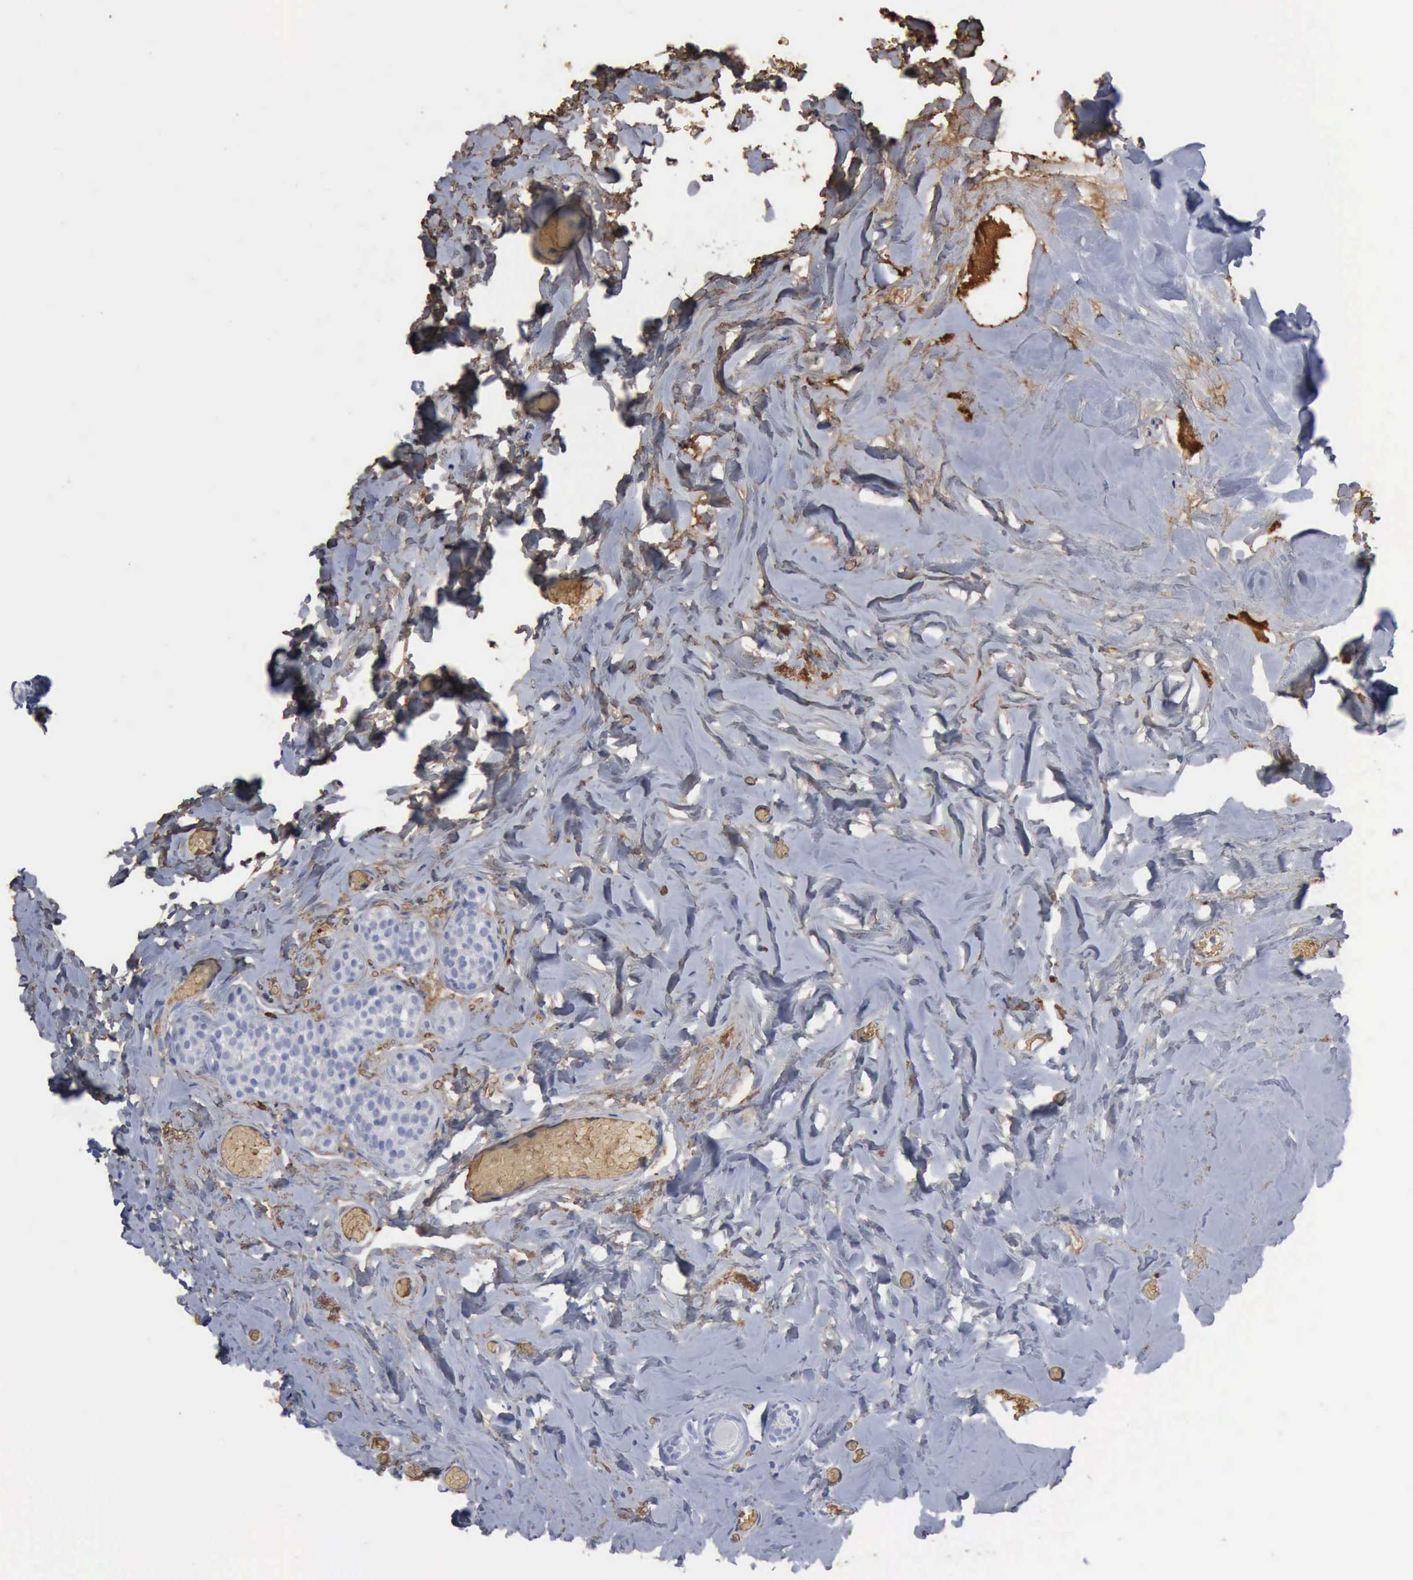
{"staining": {"intensity": "negative", "quantity": "none", "location": "none"}, "tissue": "breast", "cell_type": "Adipocytes", "image_type": "normal", "snomed": [{"axis": "morphology", "description": "Normal tissue, NOS"}, {"axis": "topography", "description": "Breast"}], "caption": "An immunohistochemistry photomicrograph of unremarkable breast is shown. There is no staining in adipocytes of breast.", "gene": "TGFB1", "patient": {"sex": "female", "age": 75}}